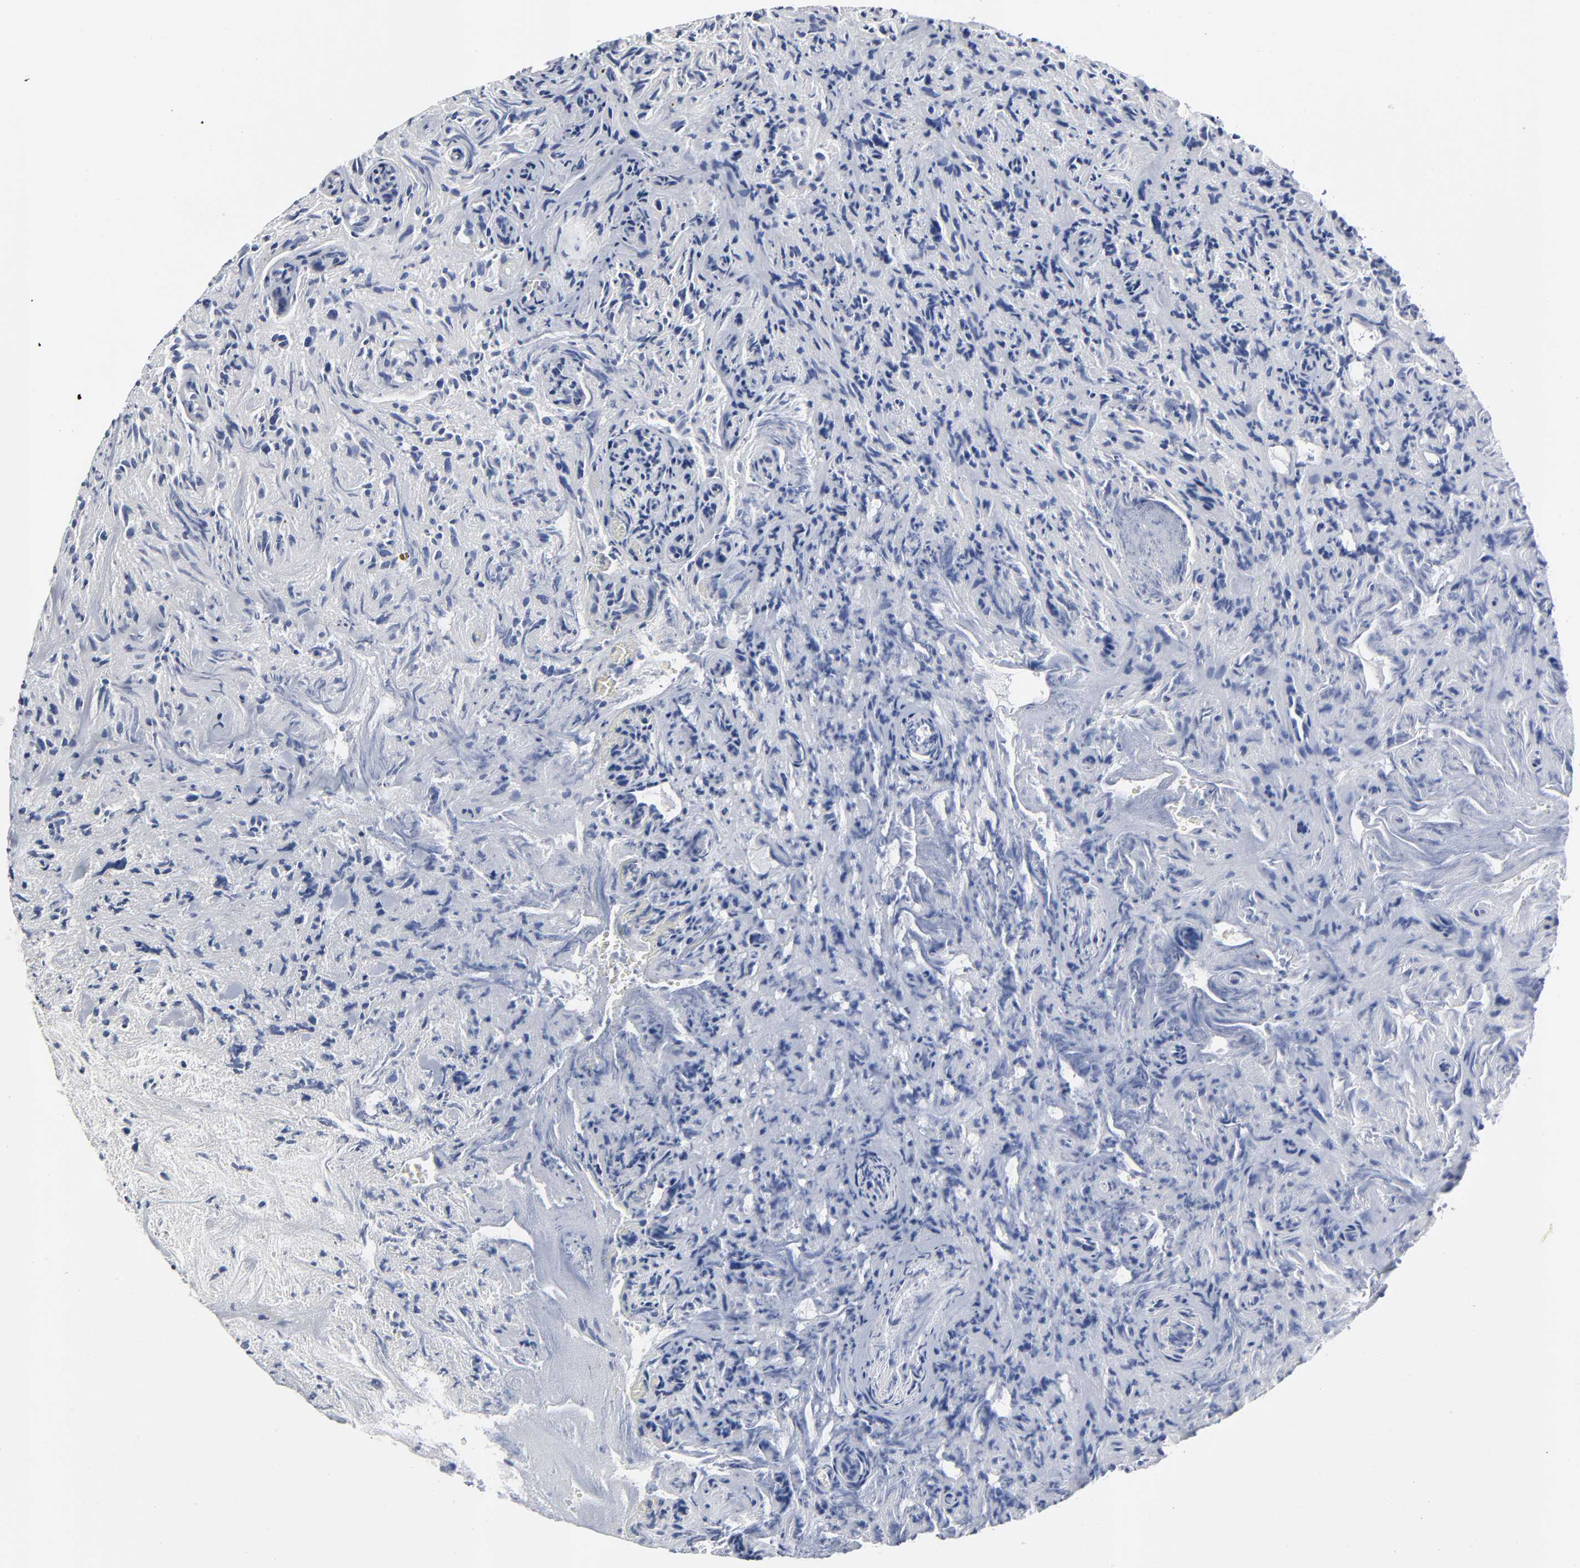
{"staining": {"intensity": "negative", "quantity": "none", "location": "none"}, "tissue": "glioma", "cell_type": "Tumor cells", "image_type": "cancer", "snomed": [{"axis": "morphology", "description": "Normal tissue, NOS"}, {"axis": "morphology", "description": "Glioma, malignant, High grade"}, {"axis": "topography", "description": "Cerebral cortex"}], "caption": "There is no significant expression in tumor cells of glioma.", "gene": "AOPEP", "patient": {"sex": "male", "age": 75}}